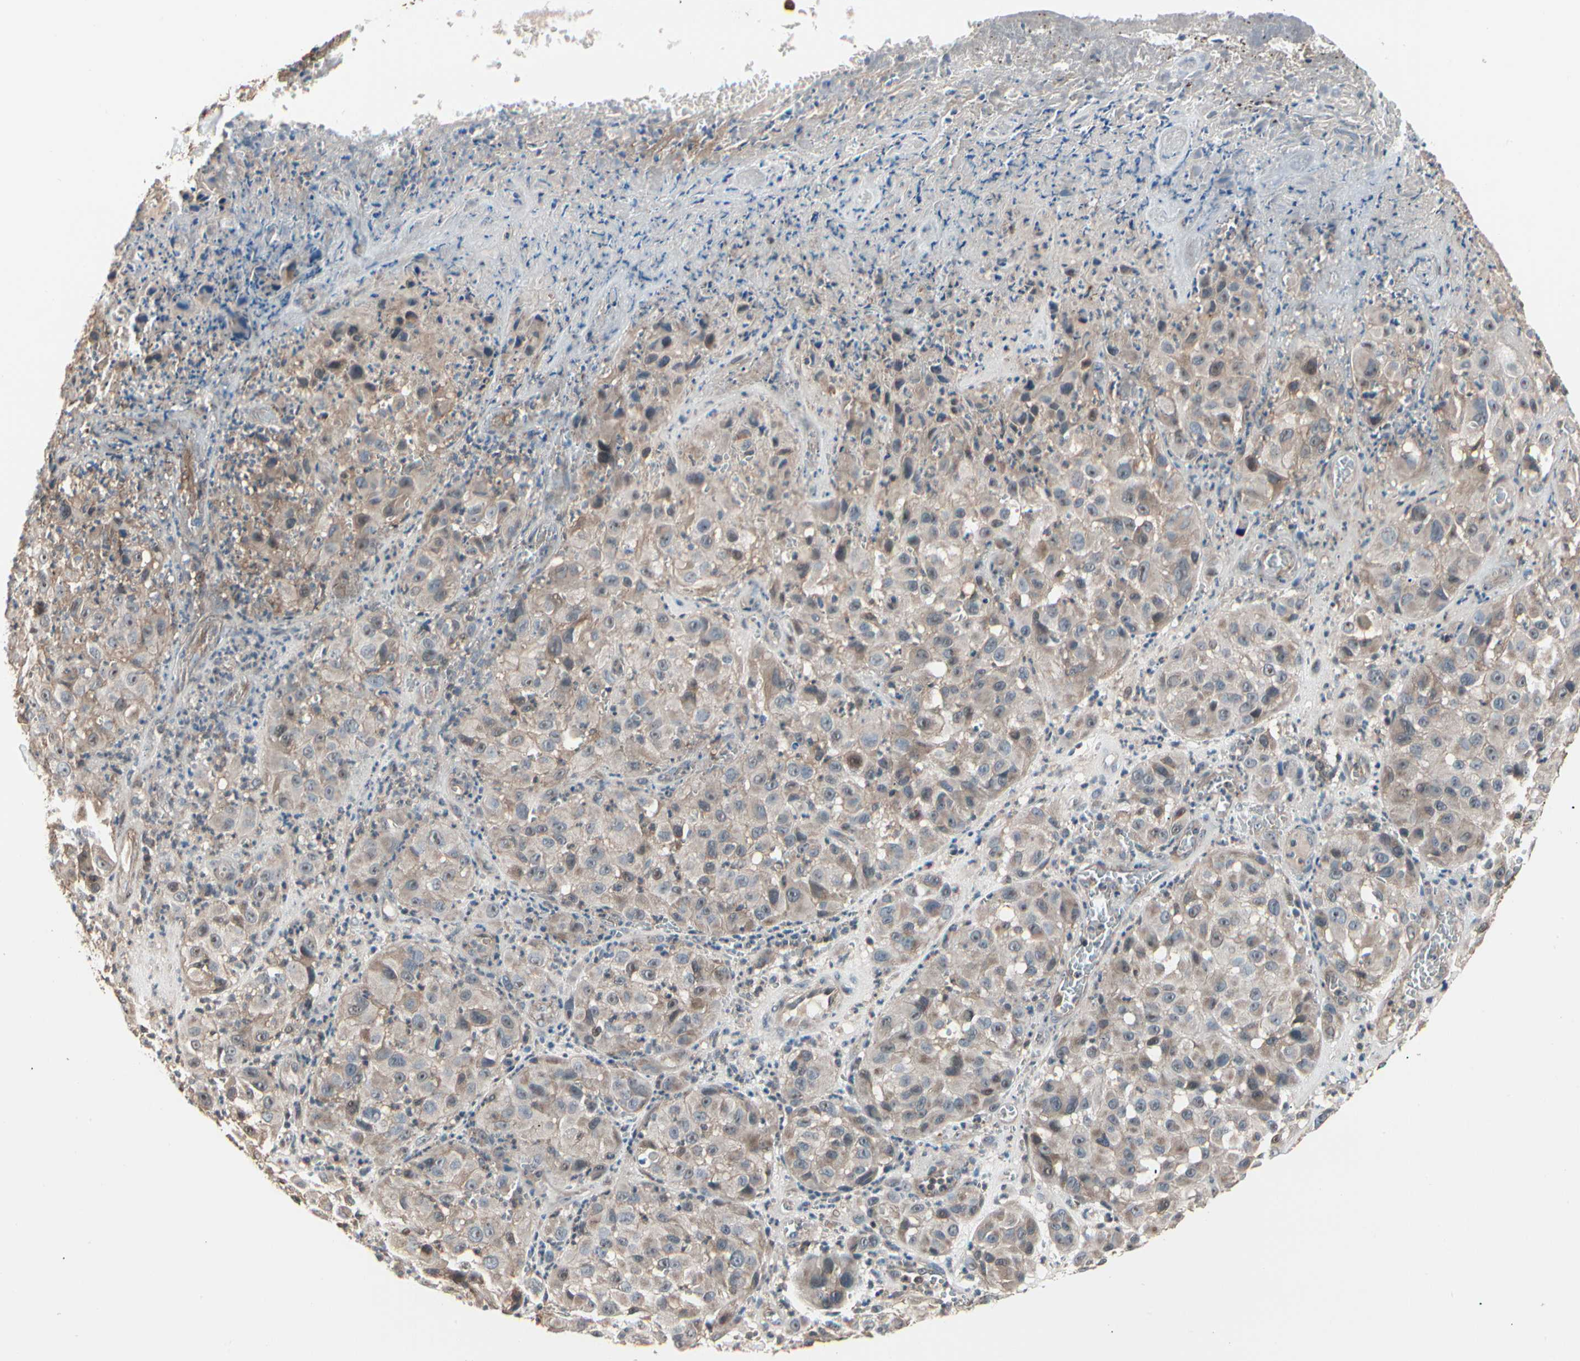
{"staining": {"intensity": "weak", "quantity": "25%-75%", "location": "cytoplasmic/membranous"}, "tissue": "melanoma", "cell_type": "Tumor cells", "image_type": "cancer", "snomed": [{"axis": "morphology", "description": "Malignant melanoma, NOS"}, {"axis": "topography", "description": "Skin"}], "caption": "Melanoma stained with a protein marker shows weak staining in tumor cells.", "gene": "MAPK13", "patient": {"sex": "female", "age": 21}}